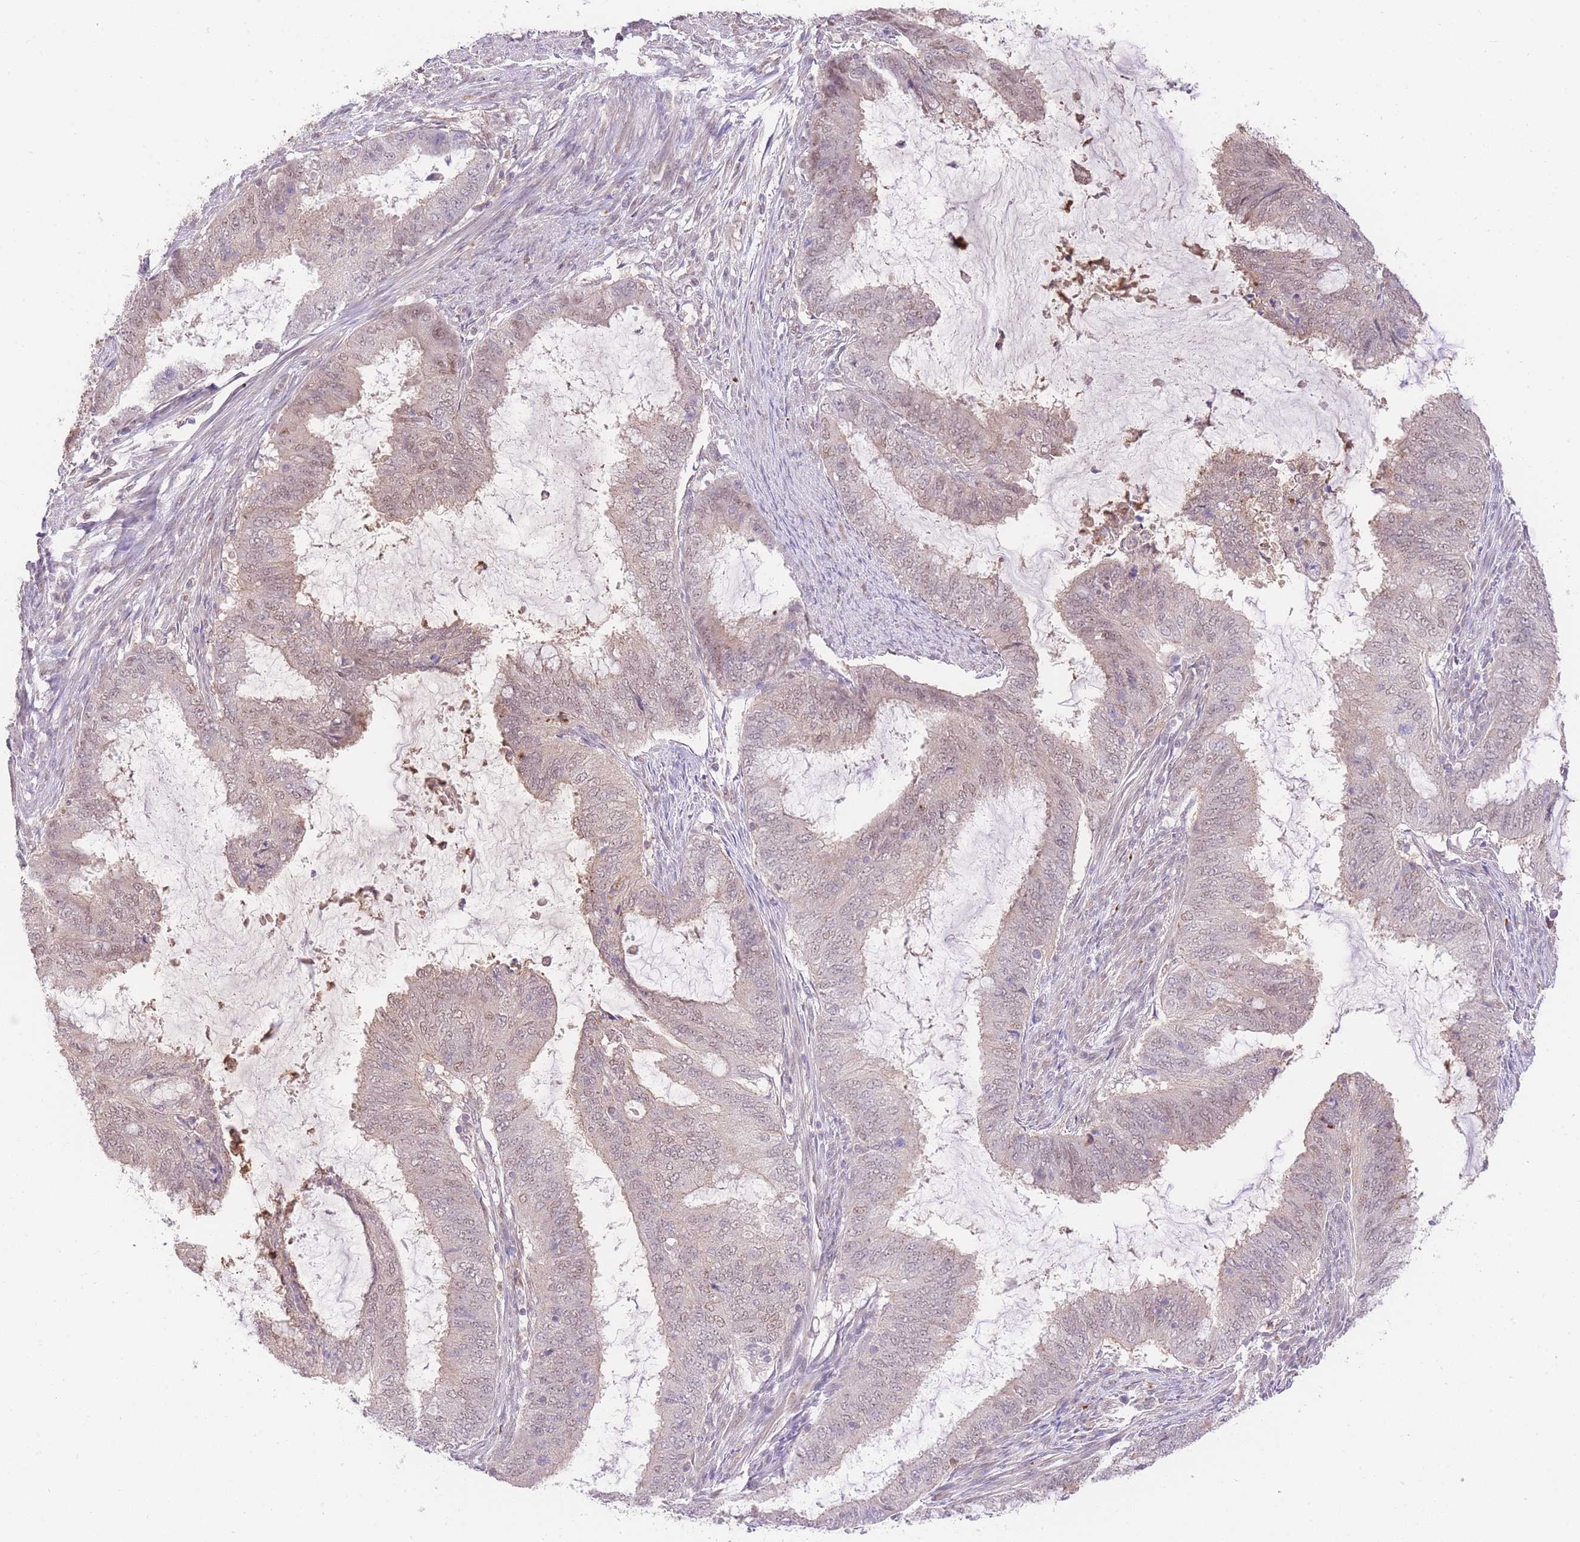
{"staining": {"intensity": "weak", "quantity": "25%-75%", "location": "nuclear"}, "tissue": "endometrial cancer", "cell_type": "Tumor cells", "image_type": "cancer", "snomed": [{"axis": "morphology", "description": "Adenocarcinoma, NOS"}, {"axis": "topography", "description": "Endometrium"}], "caption": "Brown immunohistochemical staining in human endometrial adenocarcinoma demonstrates weak nuclear positivity in about 25%-75% of tumor cells. (DAB (3,3'-diaminobenzidine) = brown stain, brightfield microscopy at high magnification).", "gene": "UBXN7", "patient": {"sex": "female", "age": 51}}